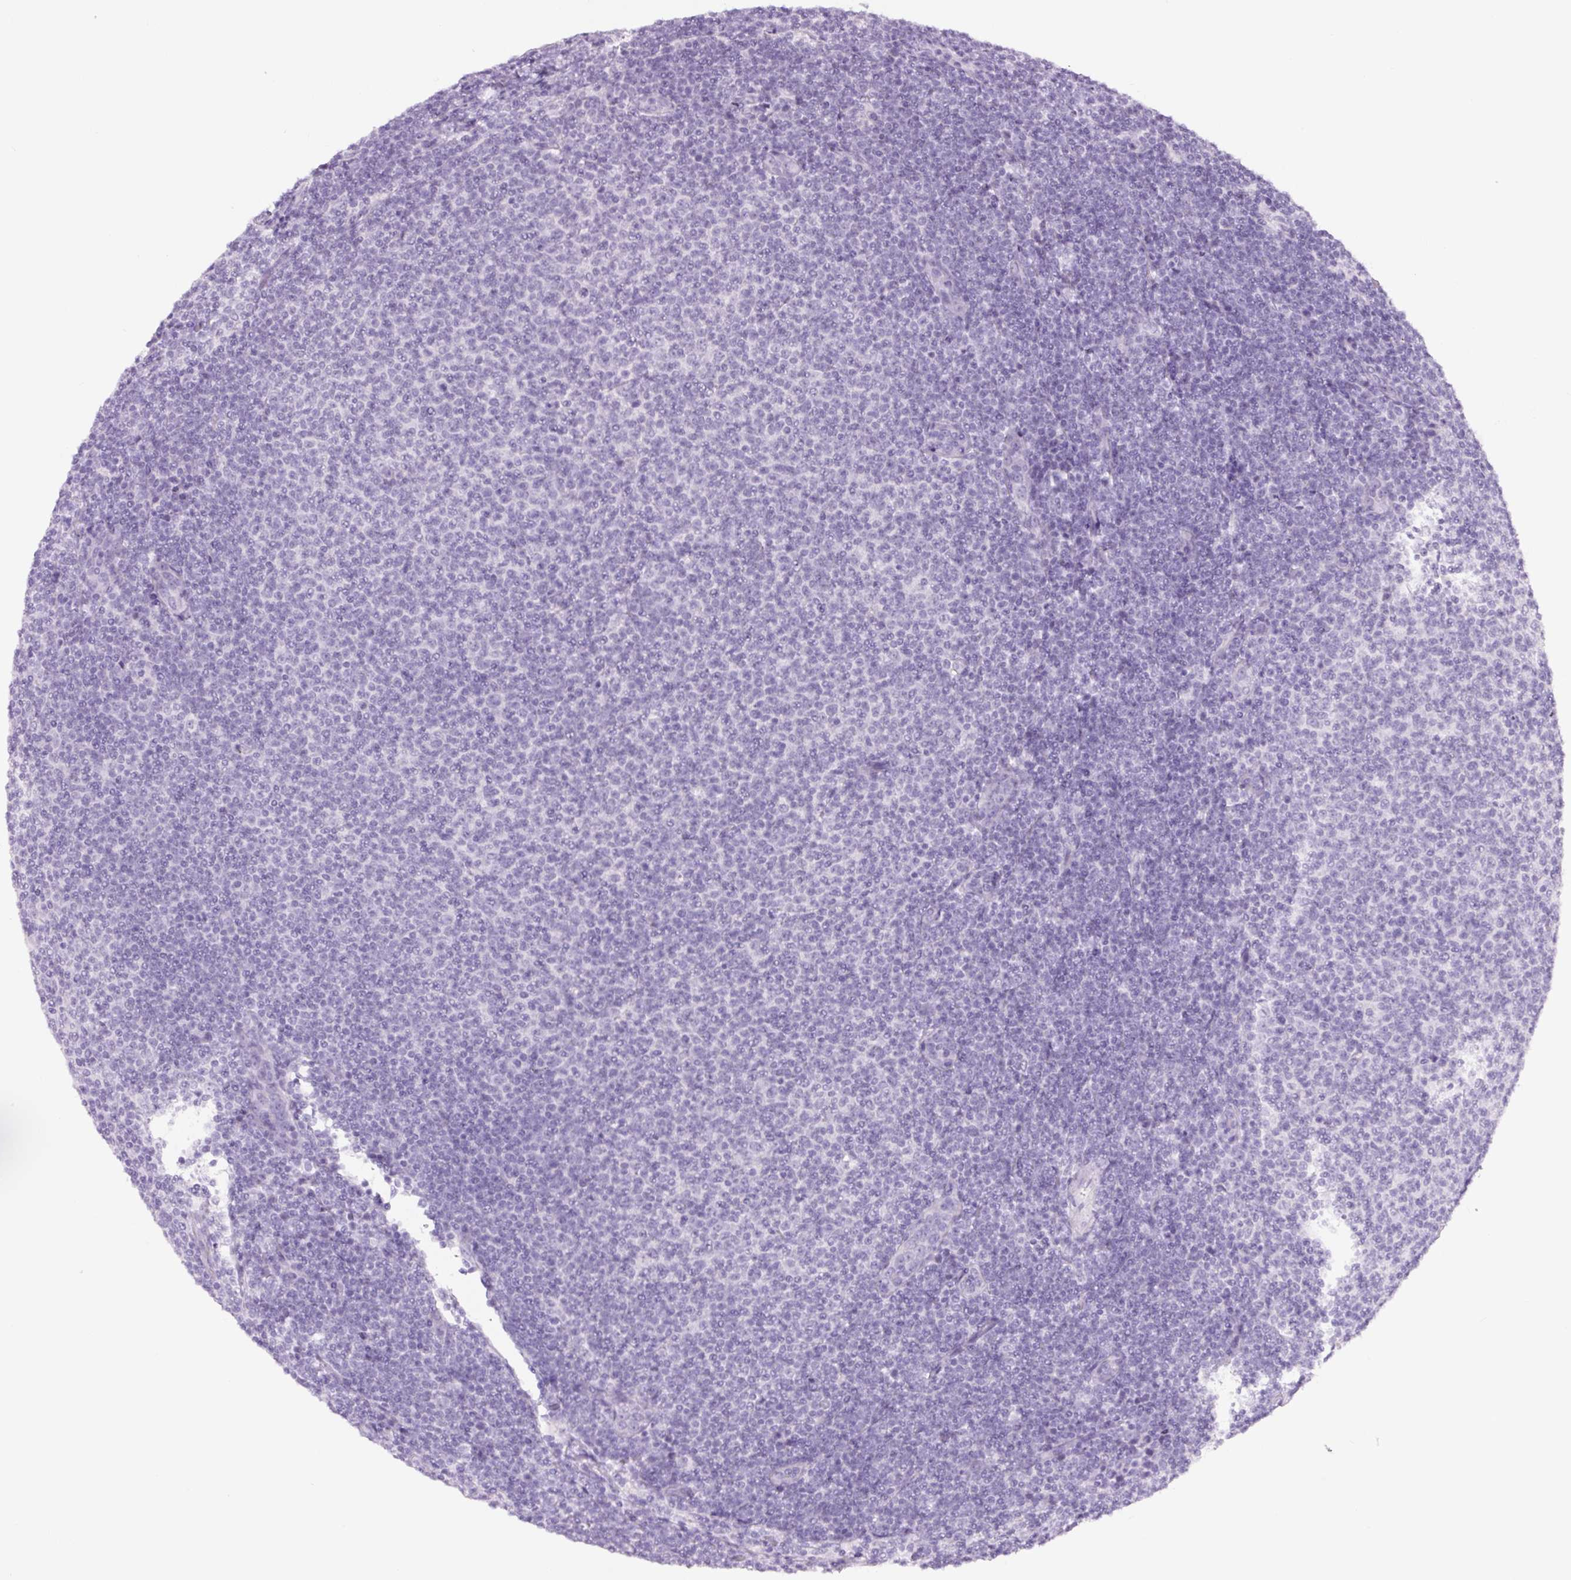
{"staining": {"intensity": "negative", "quantity": "none", "location": "none"}, "tissue": "lymphoma", "cell_type": "Tumor cells", "image_type": "cancer", "snomed": [{"axis": "morphology", "description": "Malignant lymphoma, non-Hodgkin's type, Low grade"}, {"axis": "topography", "description": "Lymph node"}], "caption": "Lymphoma was stained to show a protein in brown. There is no significant positivity in tumor cells. Nuclei are stained in blue.", "gene": "COL9A2", "patient": {"sex": "male", "age": 66}}